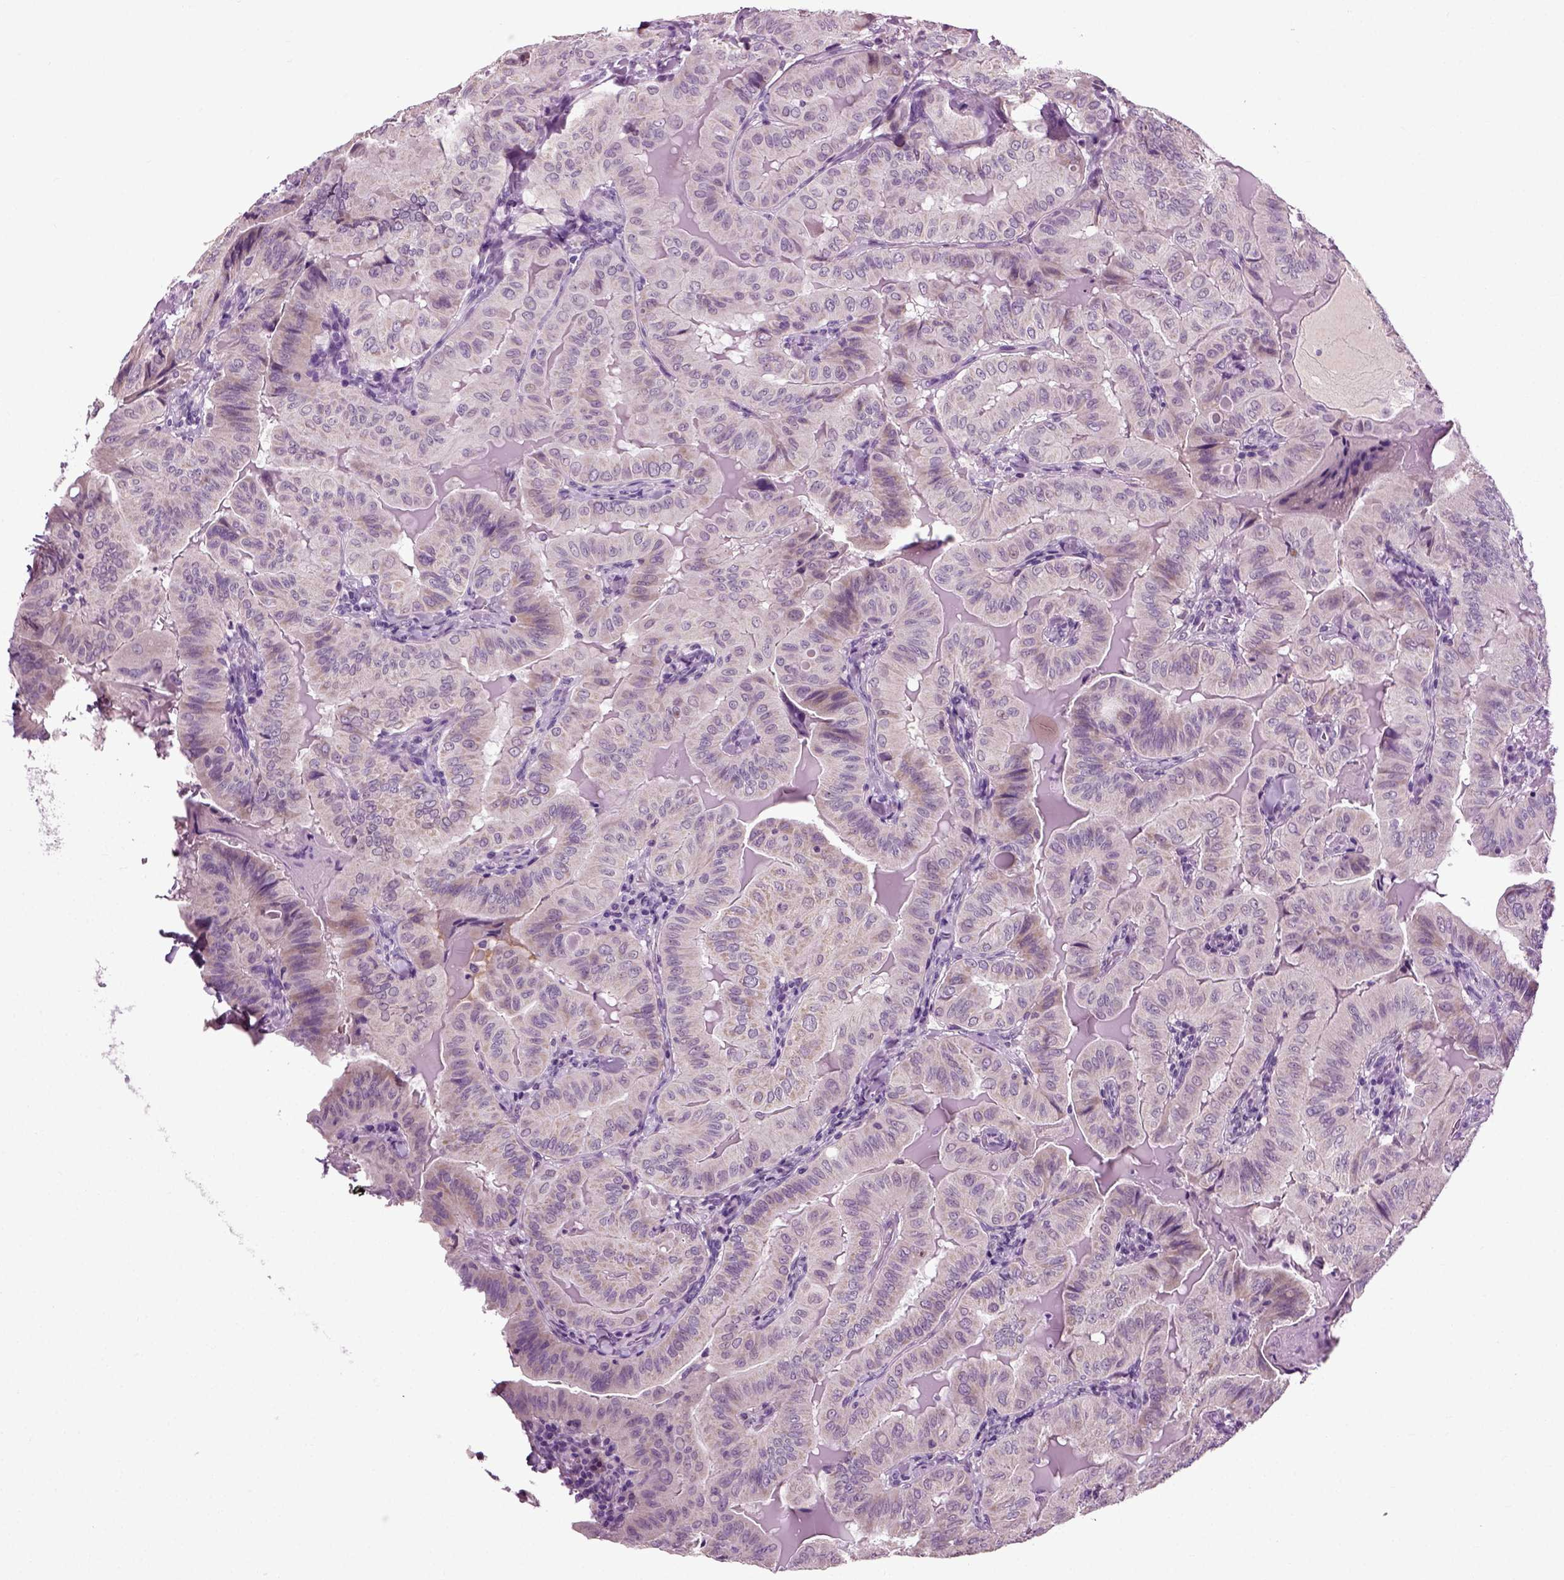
{"staining": {"intensity": "weak", "quantity": "25%-75%", "location": "cytoplasmic/membranous"}, "tissue": "thyroid cancer", "cell_type": "Tumor cells", "image_type": "cancer", "snomed": [{"axis": "morphology", "description": "Papillary adenocarcinoma, NOS"}, {"axis": "topography", "description": "Thyroid gland"}], "caption": "Papillary adenocarcinoma (thyroid) stained with a protein marker shows weak staining in tumor cells.", "gene": "SPATA17", "patient": {"sex": "female", "age": 68}}